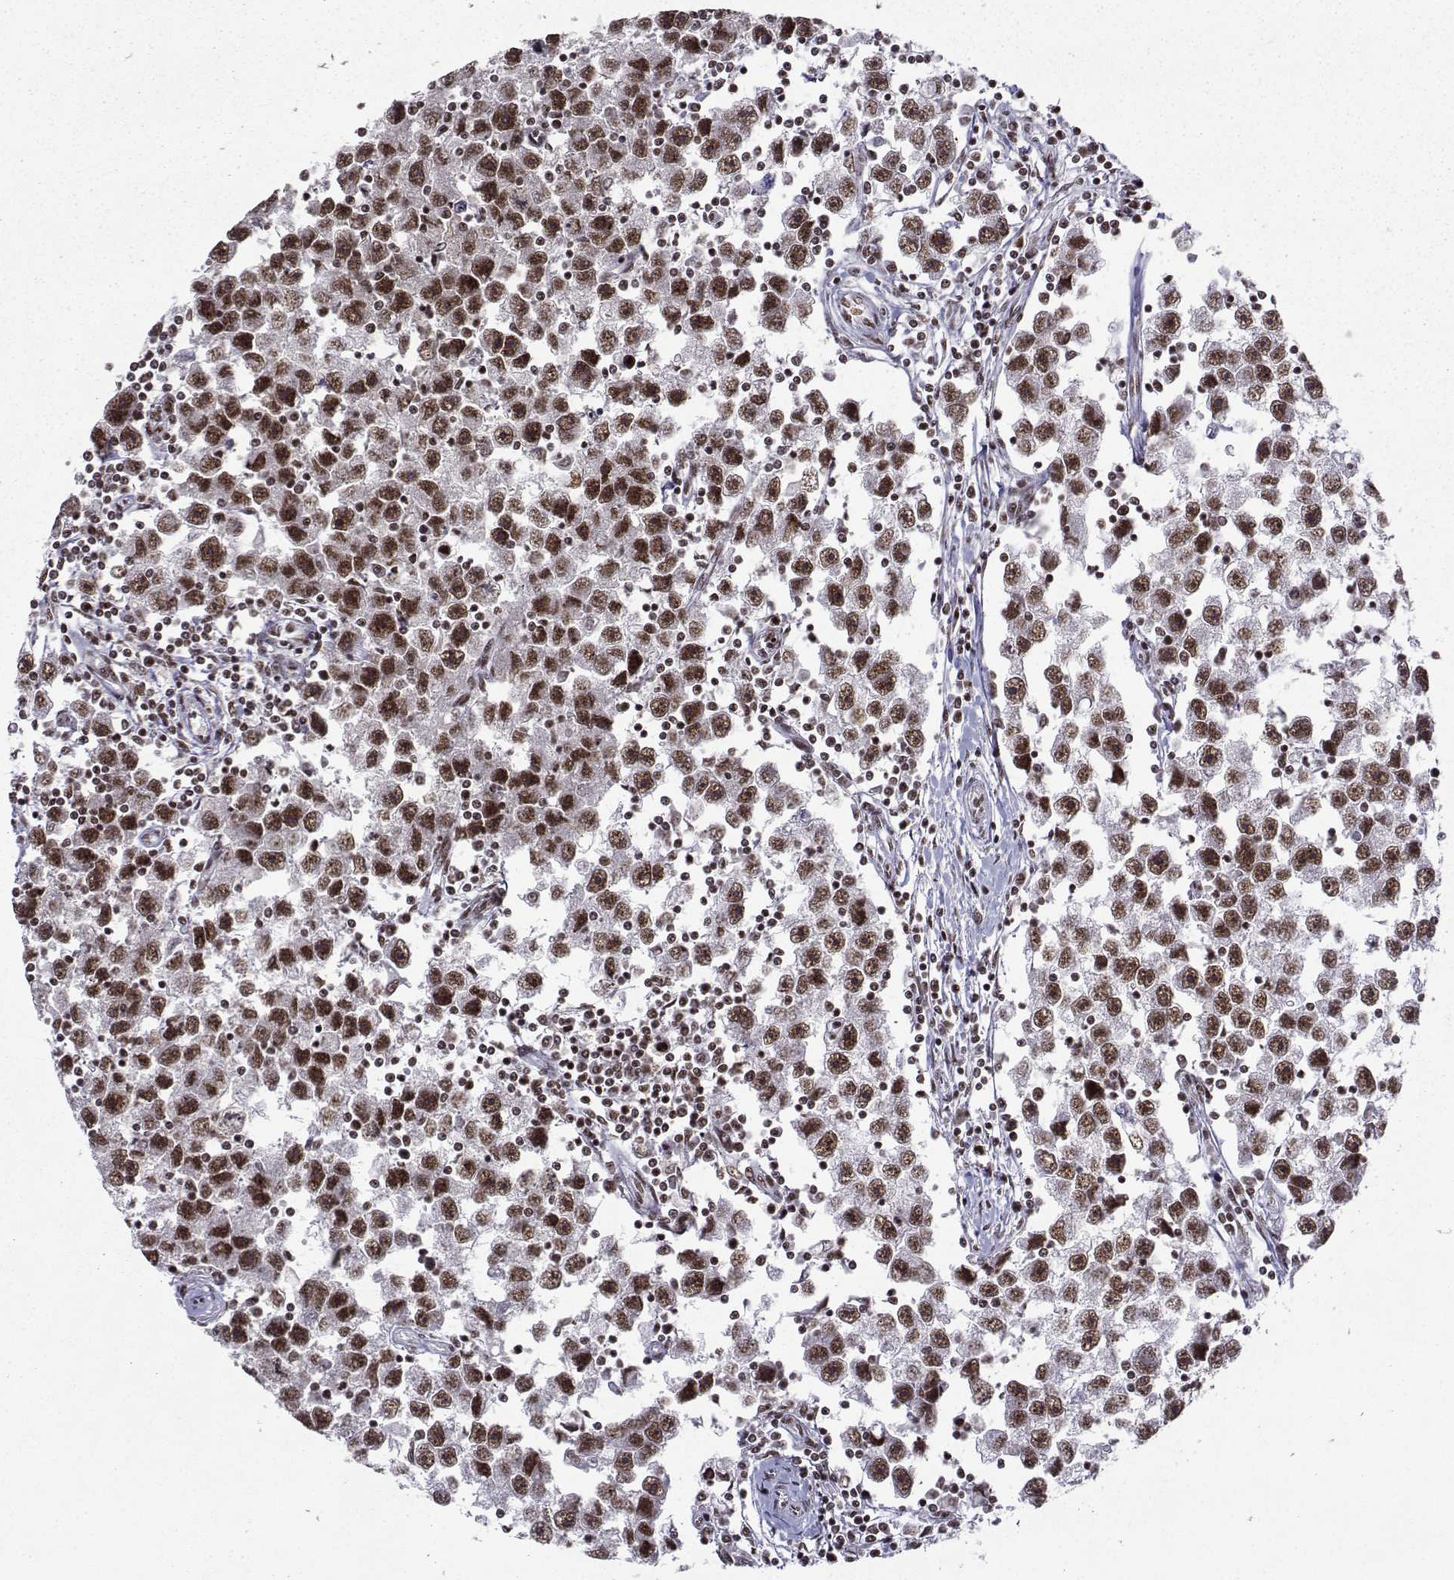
{"staining": {"intensity": "moderate", "quantity": ">75%", "location": "nuclear"}, "tissue": "testis cancer", "cell_type": "Tumor cells", "image_type": "cancer", "snomed": [{"axis": "morphology", "description": "Seminoma, NOS"}, {"axis": "topography", "description": "Testis"}], "caption": "IHC histopathology image of testis seminoma stained for a protein (brown), which shows medium levels of moderate nuclear positivity in about >75% of tumor cells.", "gene": "SNRPB2", "patient": {"sex": "male", "age": 30}}